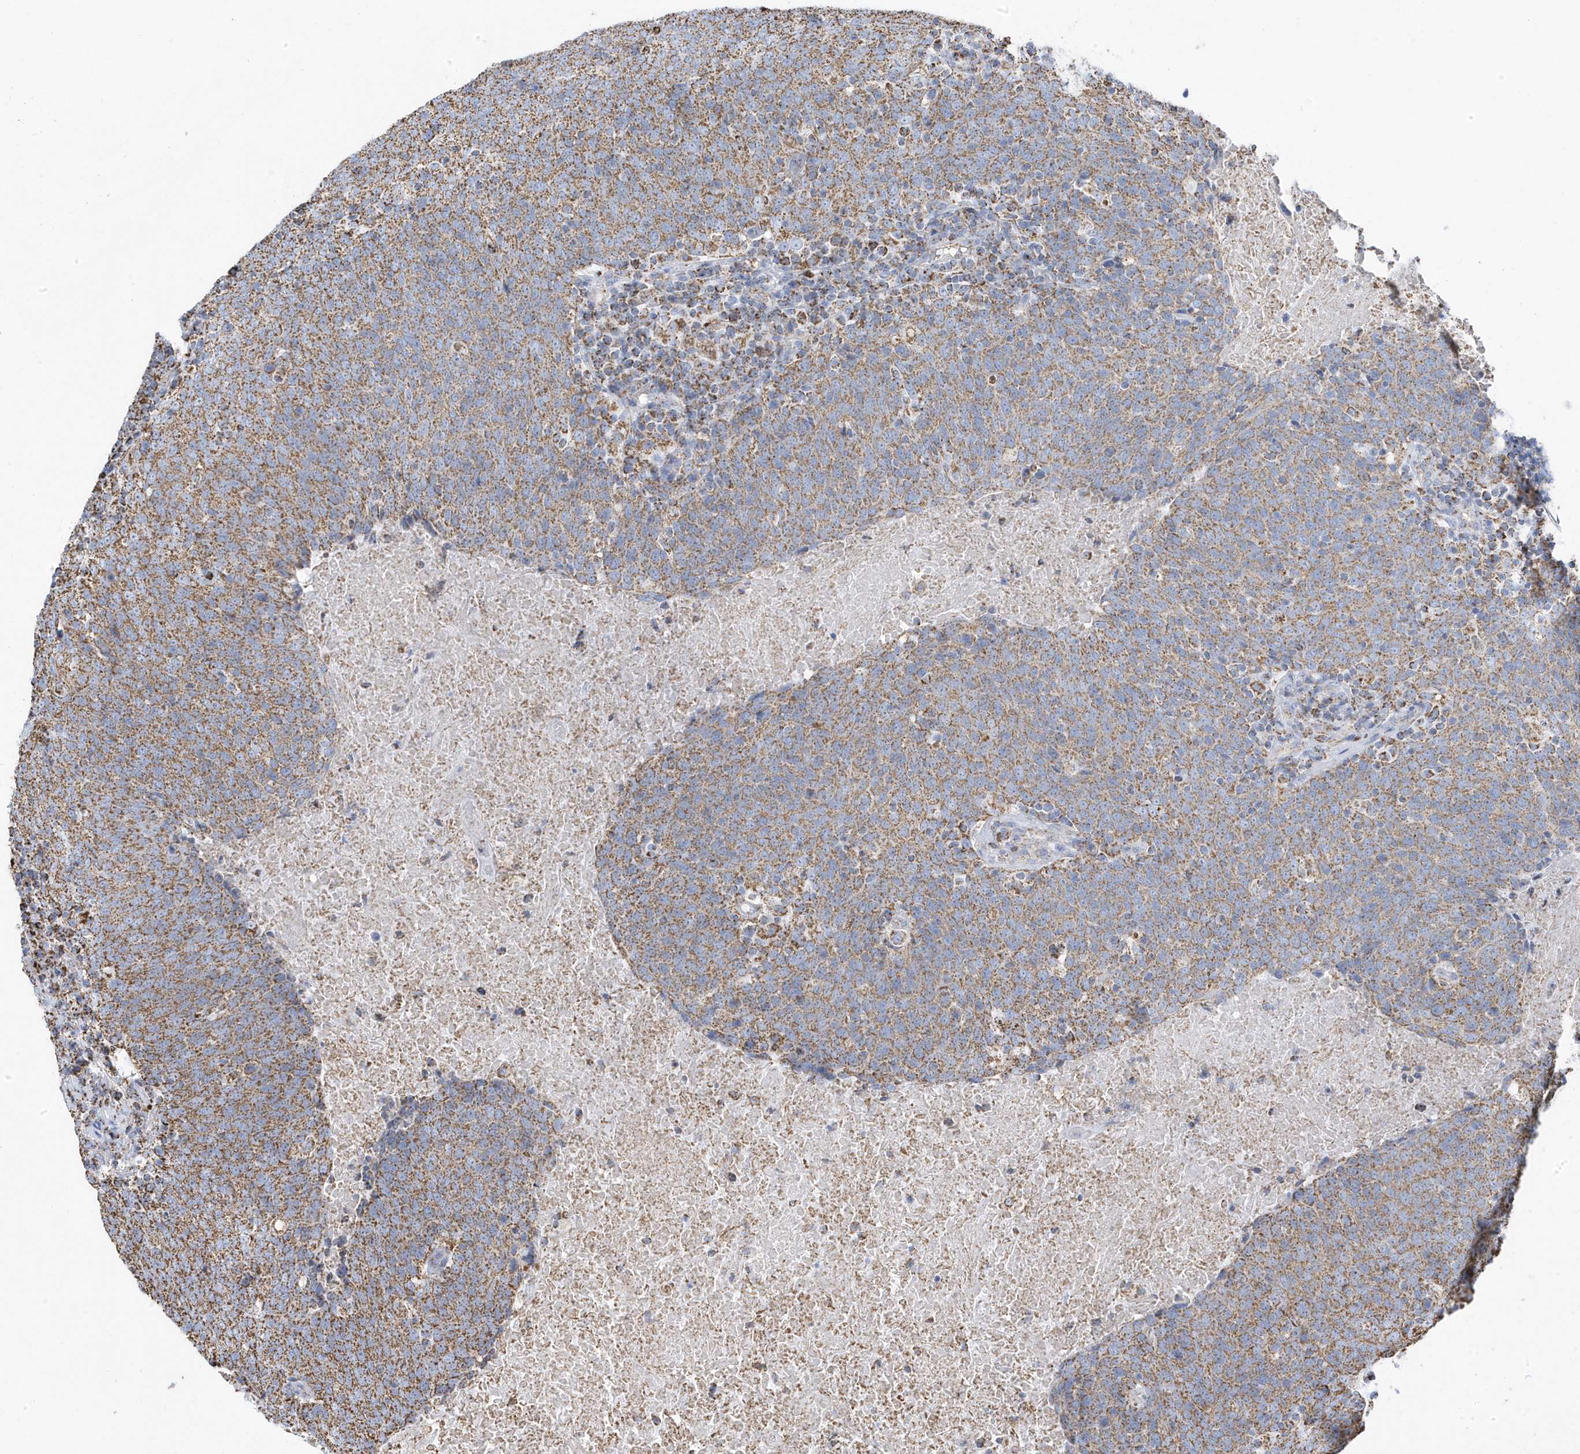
{"staining": {"intensity": "moderate", "quantity": ">75%", "location": "cytoplasmic/membranous"}, "tissue": "head and neck cancer", "cell_type": "Tumor cells", "image_type": "cancer", "snomed": [{"axis": "morphology", "description": "Squamous cell carcinoma, NOS"}, {"axis": "morphology", "description": "Squamous cell carcinoma, metastatic, NOS"}, {"axis": "topography", "description": "Lymph node"}, {"axis": "topography", "description": "Head-Neck"}], "caption": "Immunohistochemical staining of head and neck metastatic squamous cell carcinoma exhibits moderate cytoplasmic/membranous protein positivity in about >75% of tumor cells.", "gene": "GTPBP8", "patient": {"sex": "male", "age": 62}}